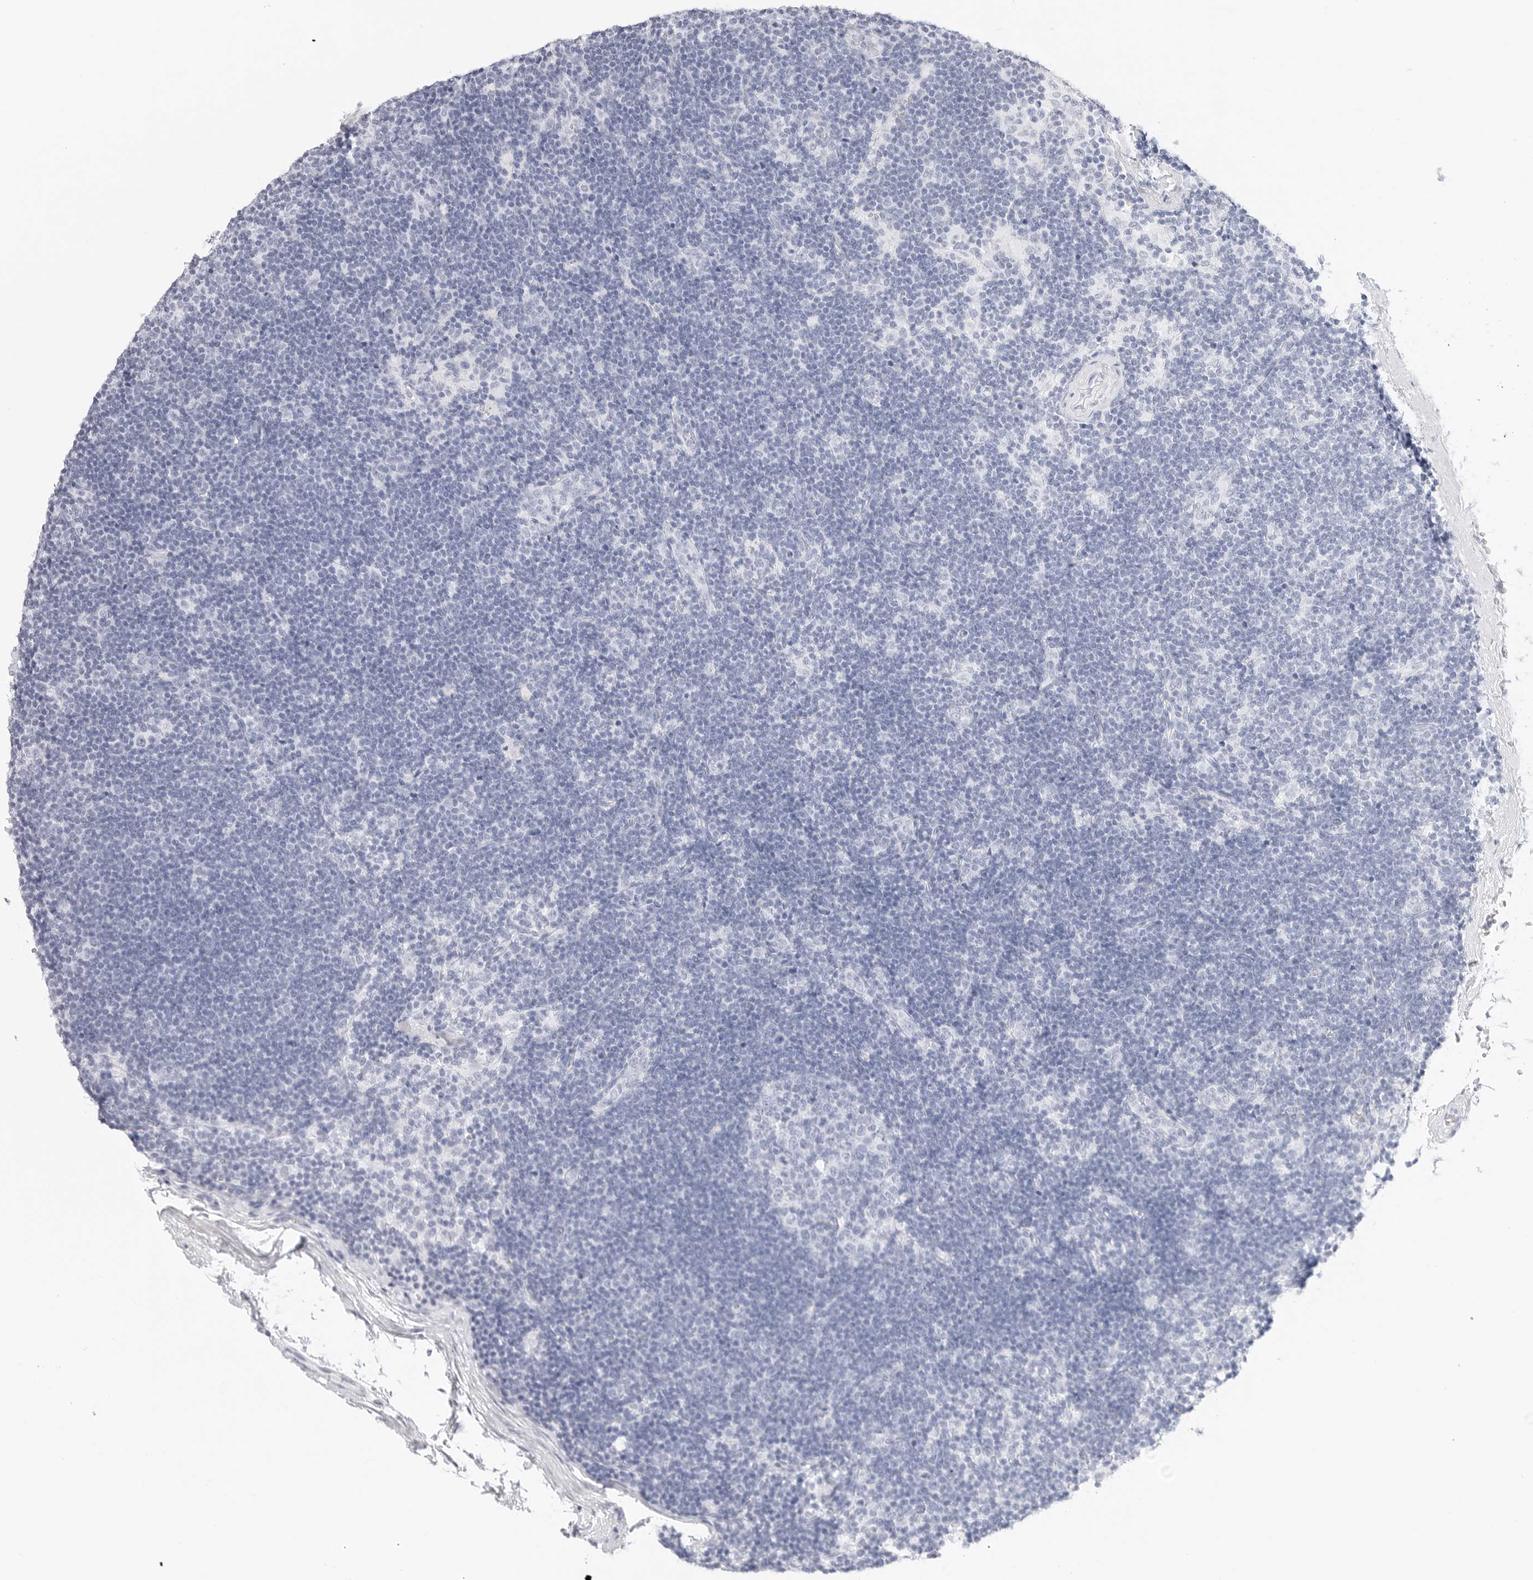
{"staining": {"intensity": "negative", "quantity": "none", "location": "none"}, "tissue": "lymph node", "cell_type": "Germinal center cells", "image_type": "normal", "snomed": [{"axis": "morphology", "description": "Normal tissue, NOS"}, {"axis": "topography", "description": "Lymph node"}], "caption": "Protein analysis of benign lymph node reveals no significant staining in germinal center cells. (DAB (3,3'-diaminobenzidine) immunohistochemistry, high magnification).", "gene": "TFF2", "patient": {"sex": "female", "age": 22}}